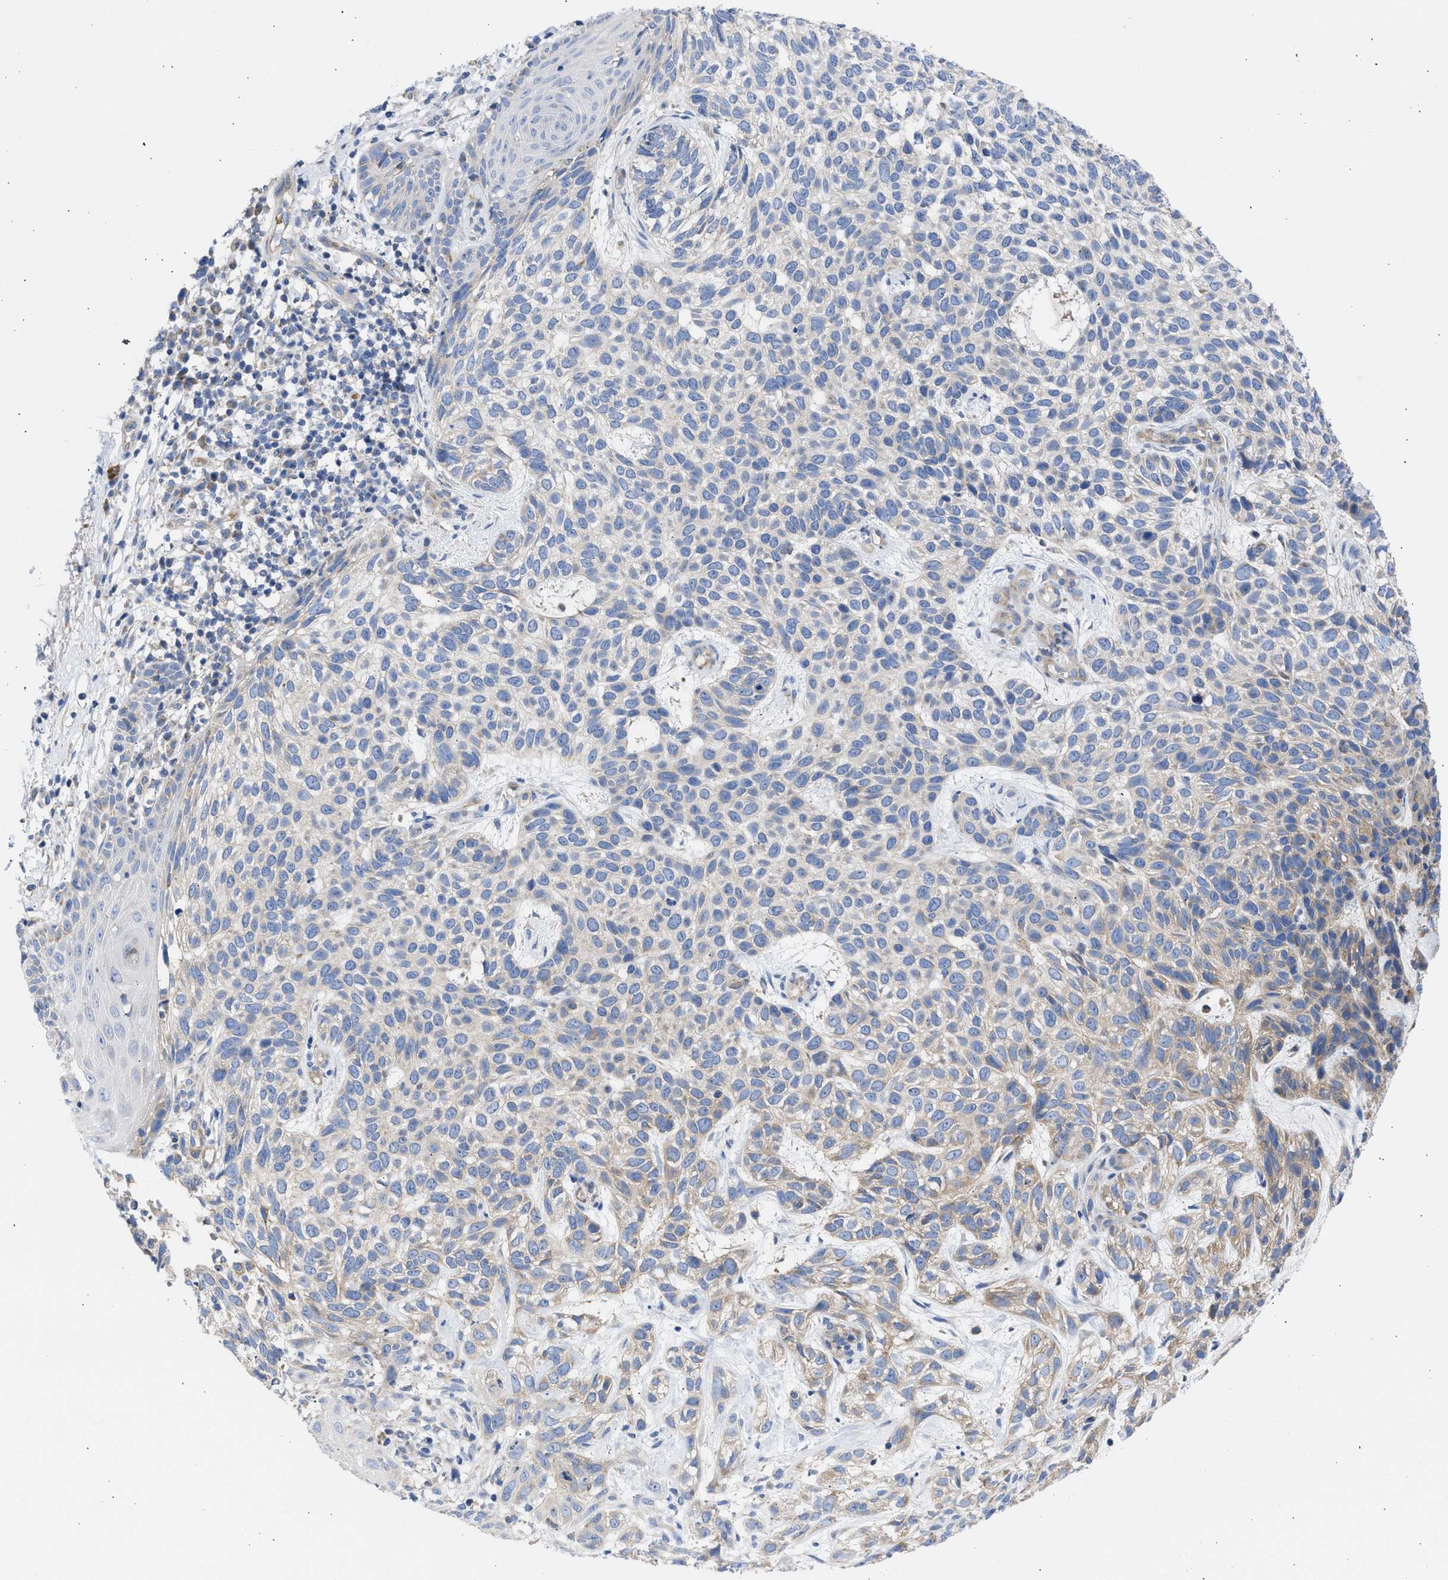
{"staining": {"intensity": "moderate", "quantity": "<25%", "location": "cytoplasmic/membranous"}, "tissue": "skin cancer", "cell_type": "Tumor cells", "image_type": "cancer", "snomed": [{"axis": "morphology", "description": "Normal tissue, NOS"}, {"axis": "morphology", "description": "Basal cell carcinoma"}, {"axis": "topography", "description": "Skin"}], "caption": "Human skin cancer (basal cell carcinoma) stained for a protein (brown) shows moderate cytoplasmic/membranous positive expression in approximately <25% of tumor cells.", "gene": "BTG3", "patient": {"sex": "male", "age": 79}}